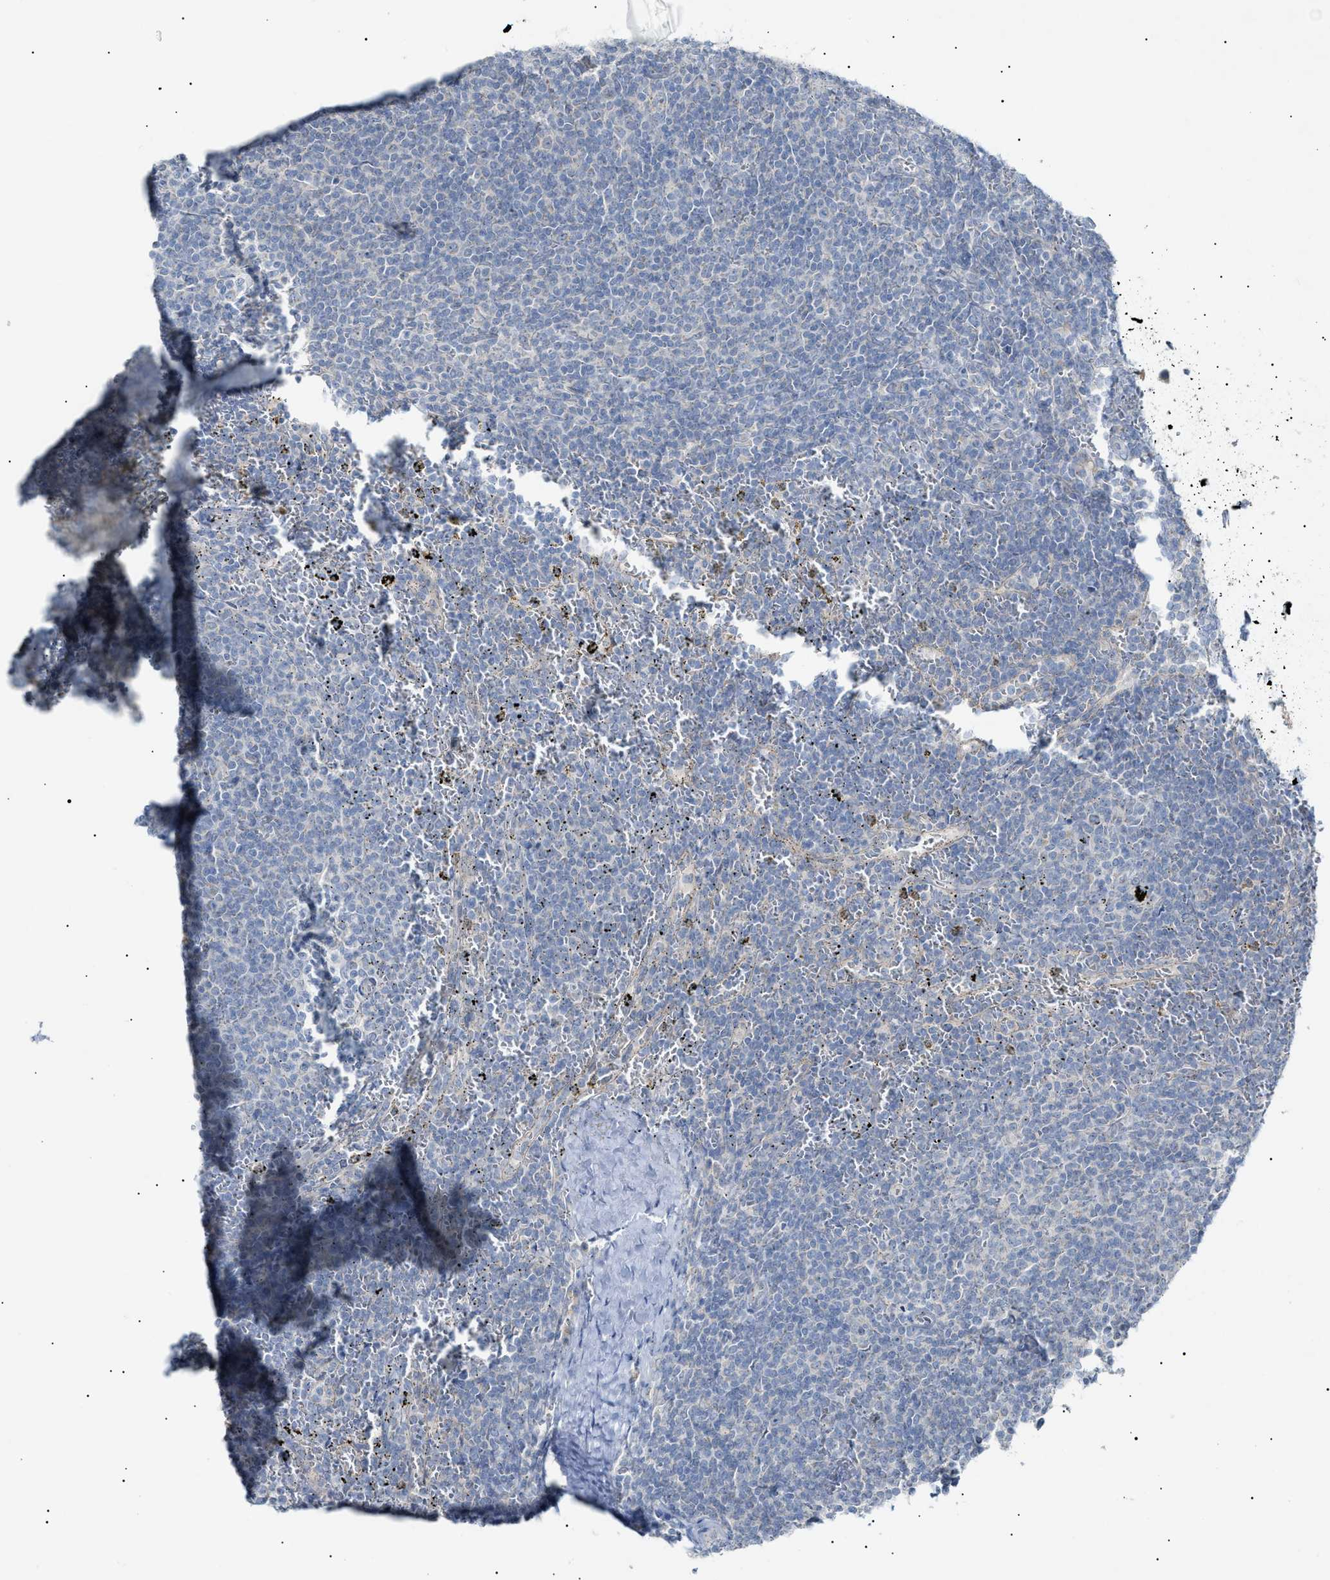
{"staining": {"intensity": "negative", "quantity": "none", "location": "none"}, "tissue": "lymphoma", "cell_type": "Tumor cells", "image_type": "cancer", "snomed": [{"axis": "morphology", "description": "Malignant lymphoma, non-Hodgkin's type, Low grade"}, {"axis": "topography", "description": "Spleen"}], "caption": "DAB immunohistochemical staining of malignant lymphoma, non-Hodgkin's type (low-grade) displays no significant positivity in tumor cells. The staining is performed using DAB brown chromogen with nuclei counter-stained in using hematoxylin.", "gene": "SLC25A31", "patient": {"sex": "female", "age": 50}}